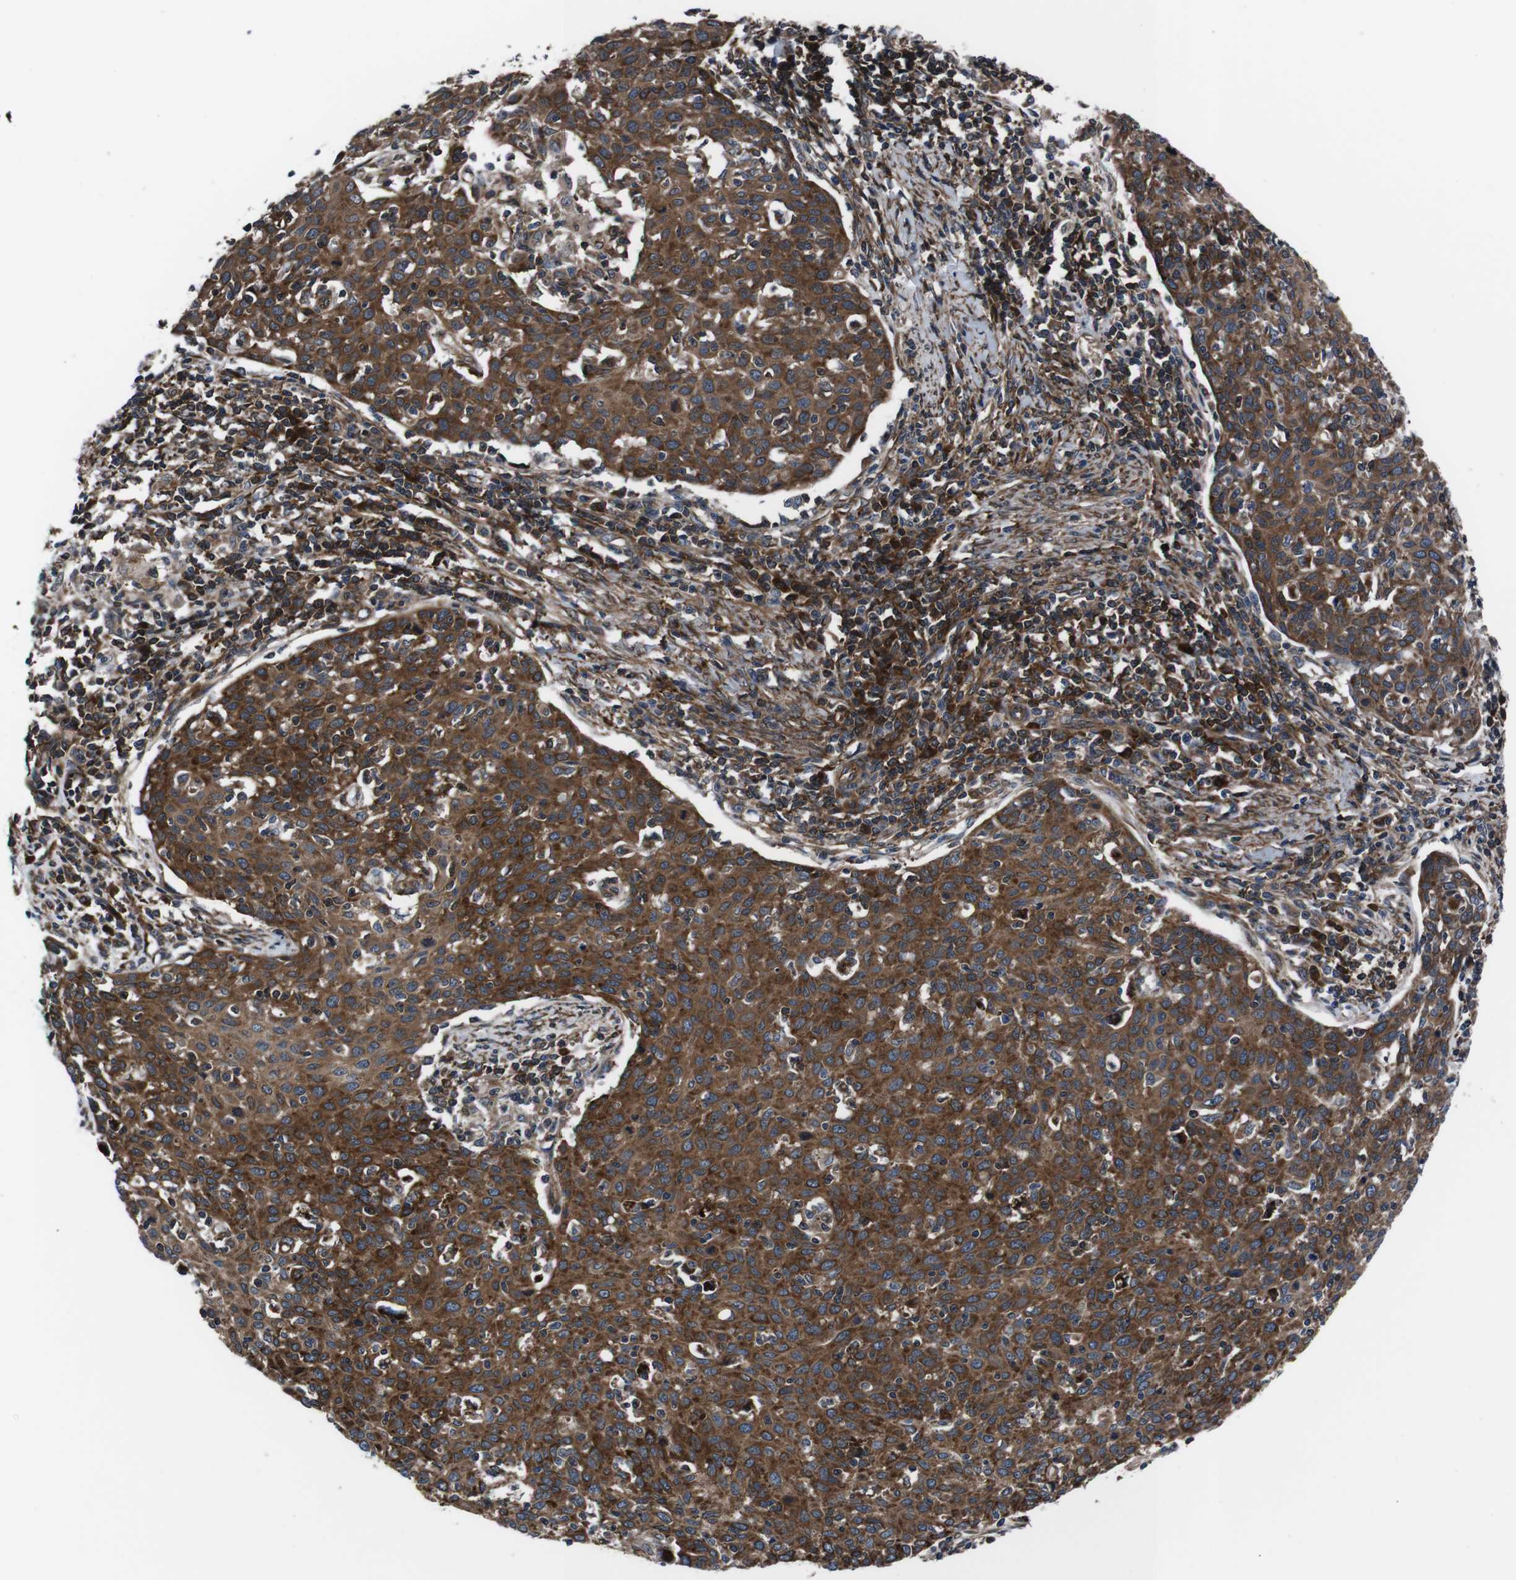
{"staining": {"intensity": "strong", "quantity": ">75%", "location": "cytoplasmic/membranous"}, "tissue": "cervical cancer", "cell_type": "Tumor cells", "image_type": "cancer", "snomed": [{"axis": "morphology", "description": "Squamous cell carcinoma, NOS"}, {"axis": "topography", "description": "Cervix"}], "caption": "IHC (DAB) staining of cervical cancer (squamous cell carcinoma) demonstrates strong cytoplasmic/membranous protein staining in approximately >75% of tumor cells.", "gene": "EIF4A2", "patient": {"sex": "female", "age": 38}}